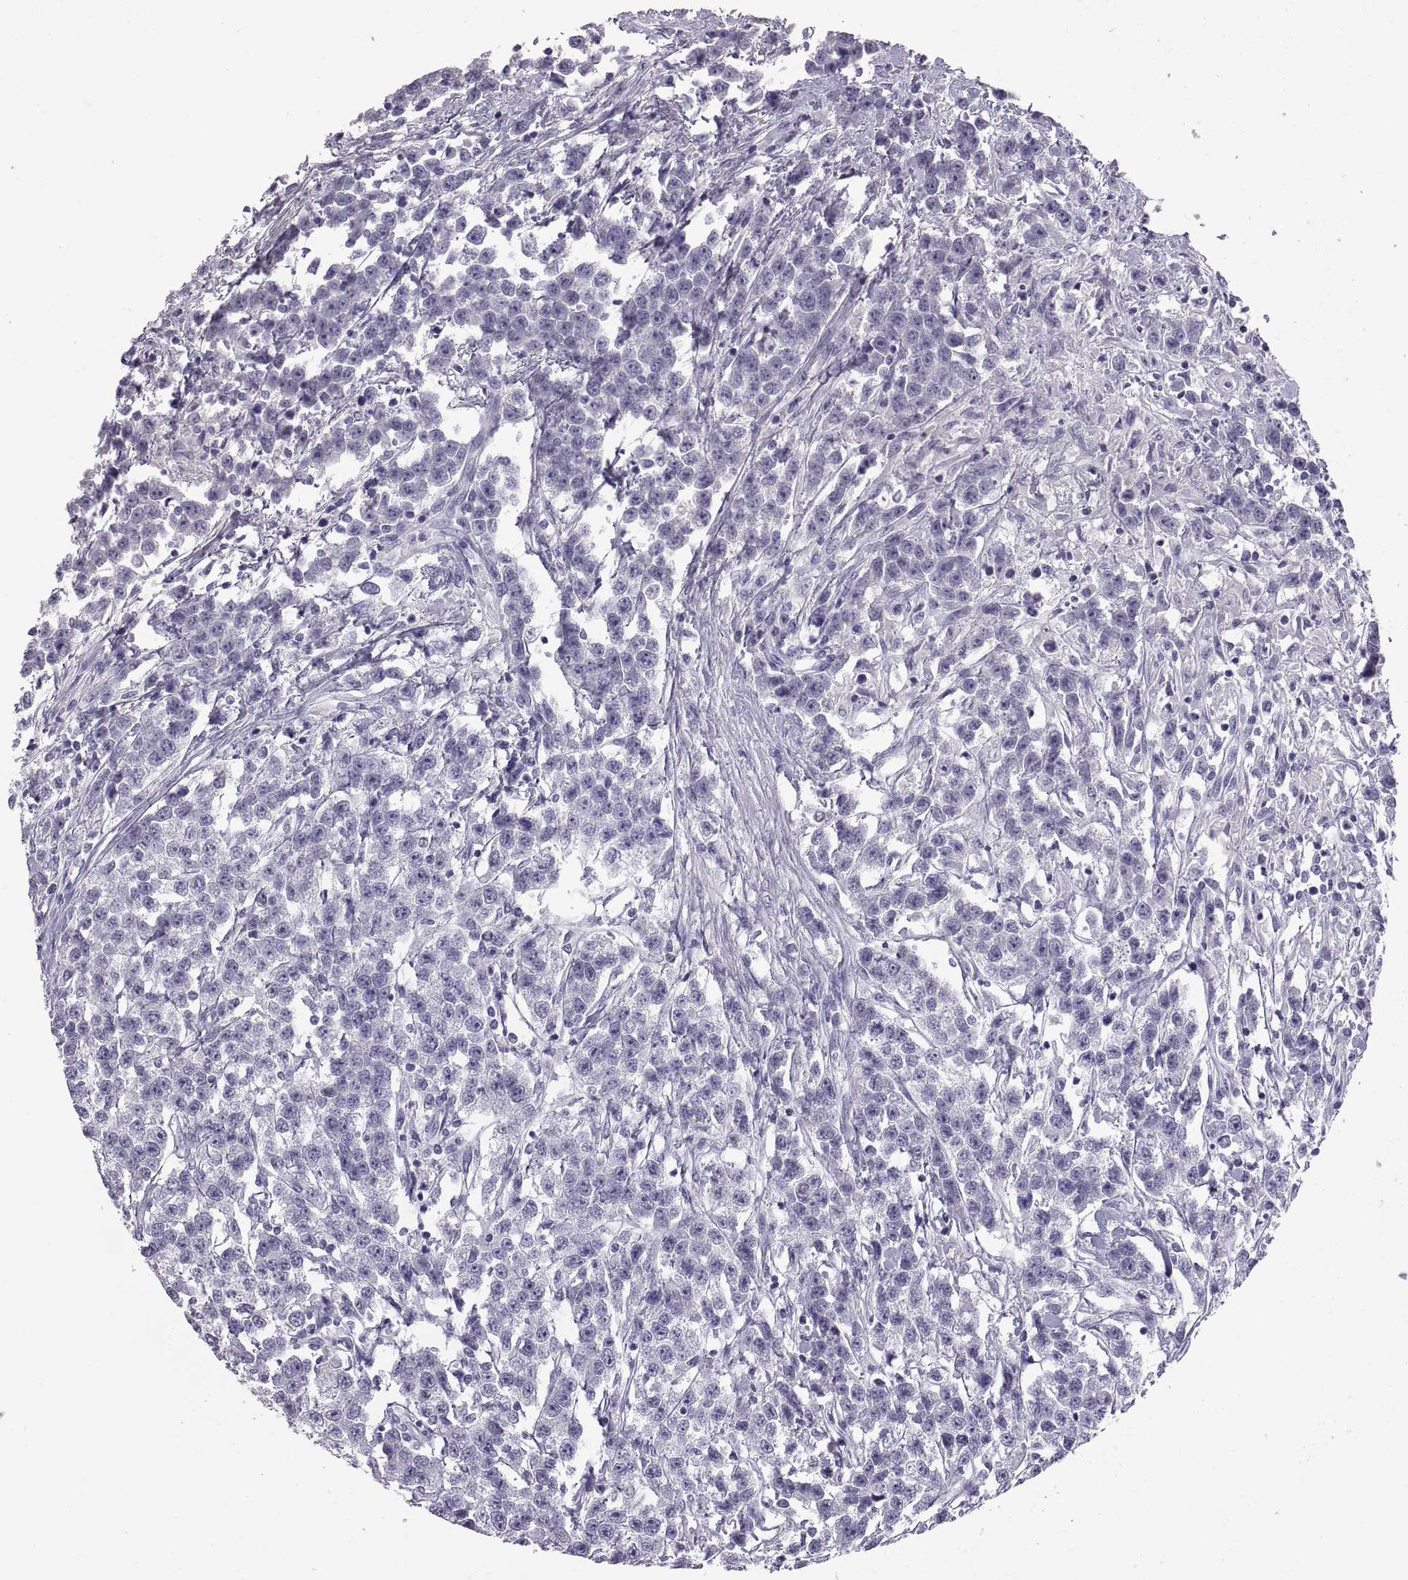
{"staining": {"intensity": "negative", "quantity": "none", "location": "none"}, "tissue": "testis cancer", "cell_type": "Tumor cells", "image_type": "cancer", "snomed": [{"axis": "morphology", "description": "Seminoma, NOS"}, {"axis": "topography", "description": "Testis"}], "caption": "Immunohistochemistry of human testis seminoma shows no staining in tumor cells.", "gene": "WFDC8", "patient": {"sex": "male", "age": 59}}